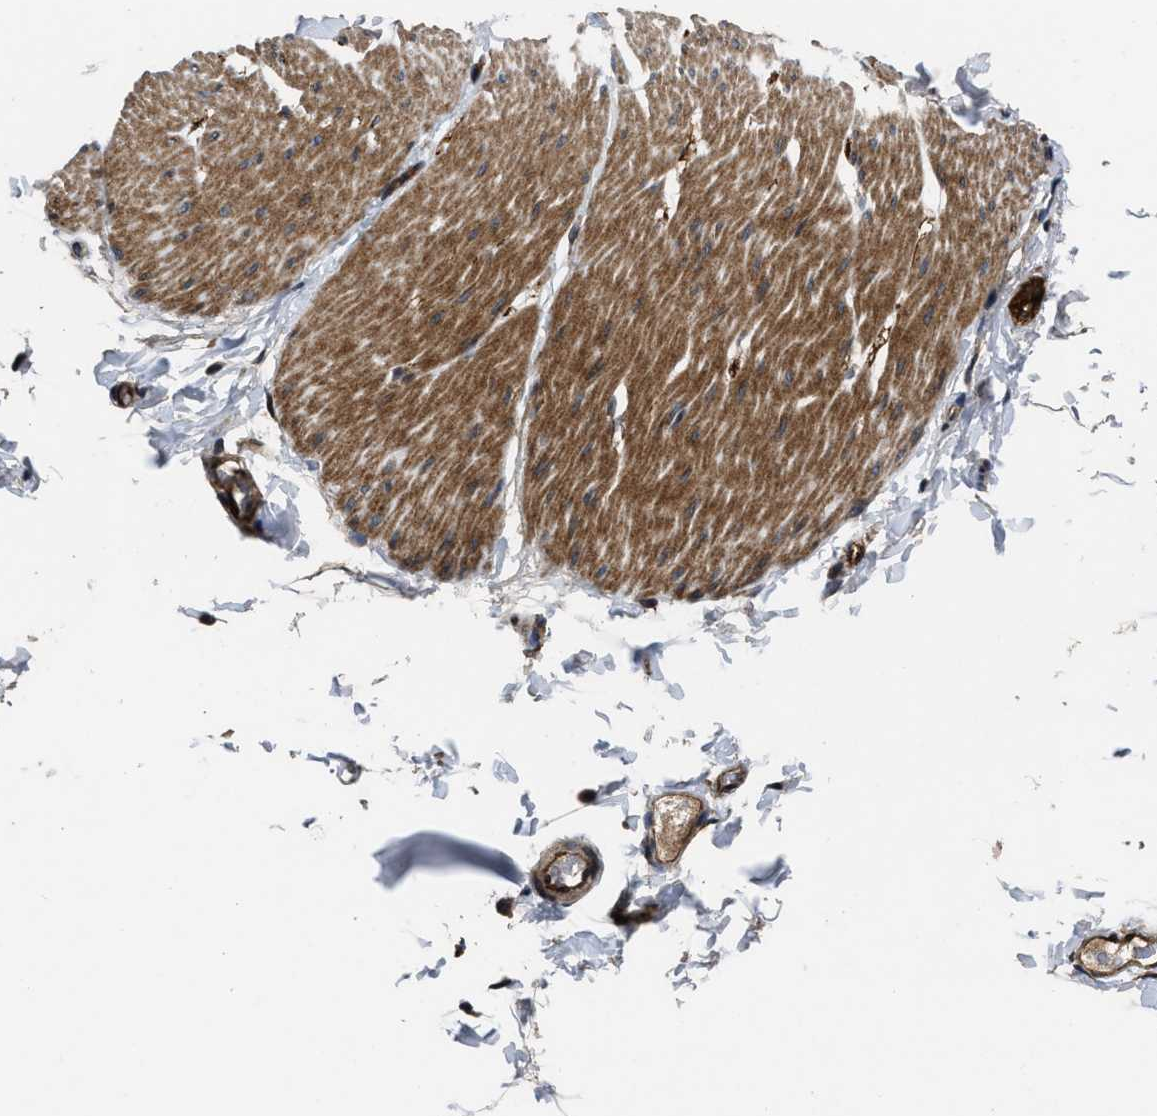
{"staining": {"intensity": "moderate", "quantity": ">75%", "location": "cytoplasmic/membranous"}, "tissue": "smooth muscle", "cell_type": "Smooth muscle cells", "image_type": "normal", "snomed": [{"axis": "morphology", "description": "Normal tissue, NOS"}, {"axis": "topography", "description": "Smooth muscle"}, {"axis": "topography", "description": "Colon"}], "caption": "Normal smooth muscle exhibits moderate cytoplasmic/membranous staining in about >75% of smooth muscle cells Nuclei are stained in blue..", "gene": "PPWD1", "patient": {"sex": "male", "age": 67}}